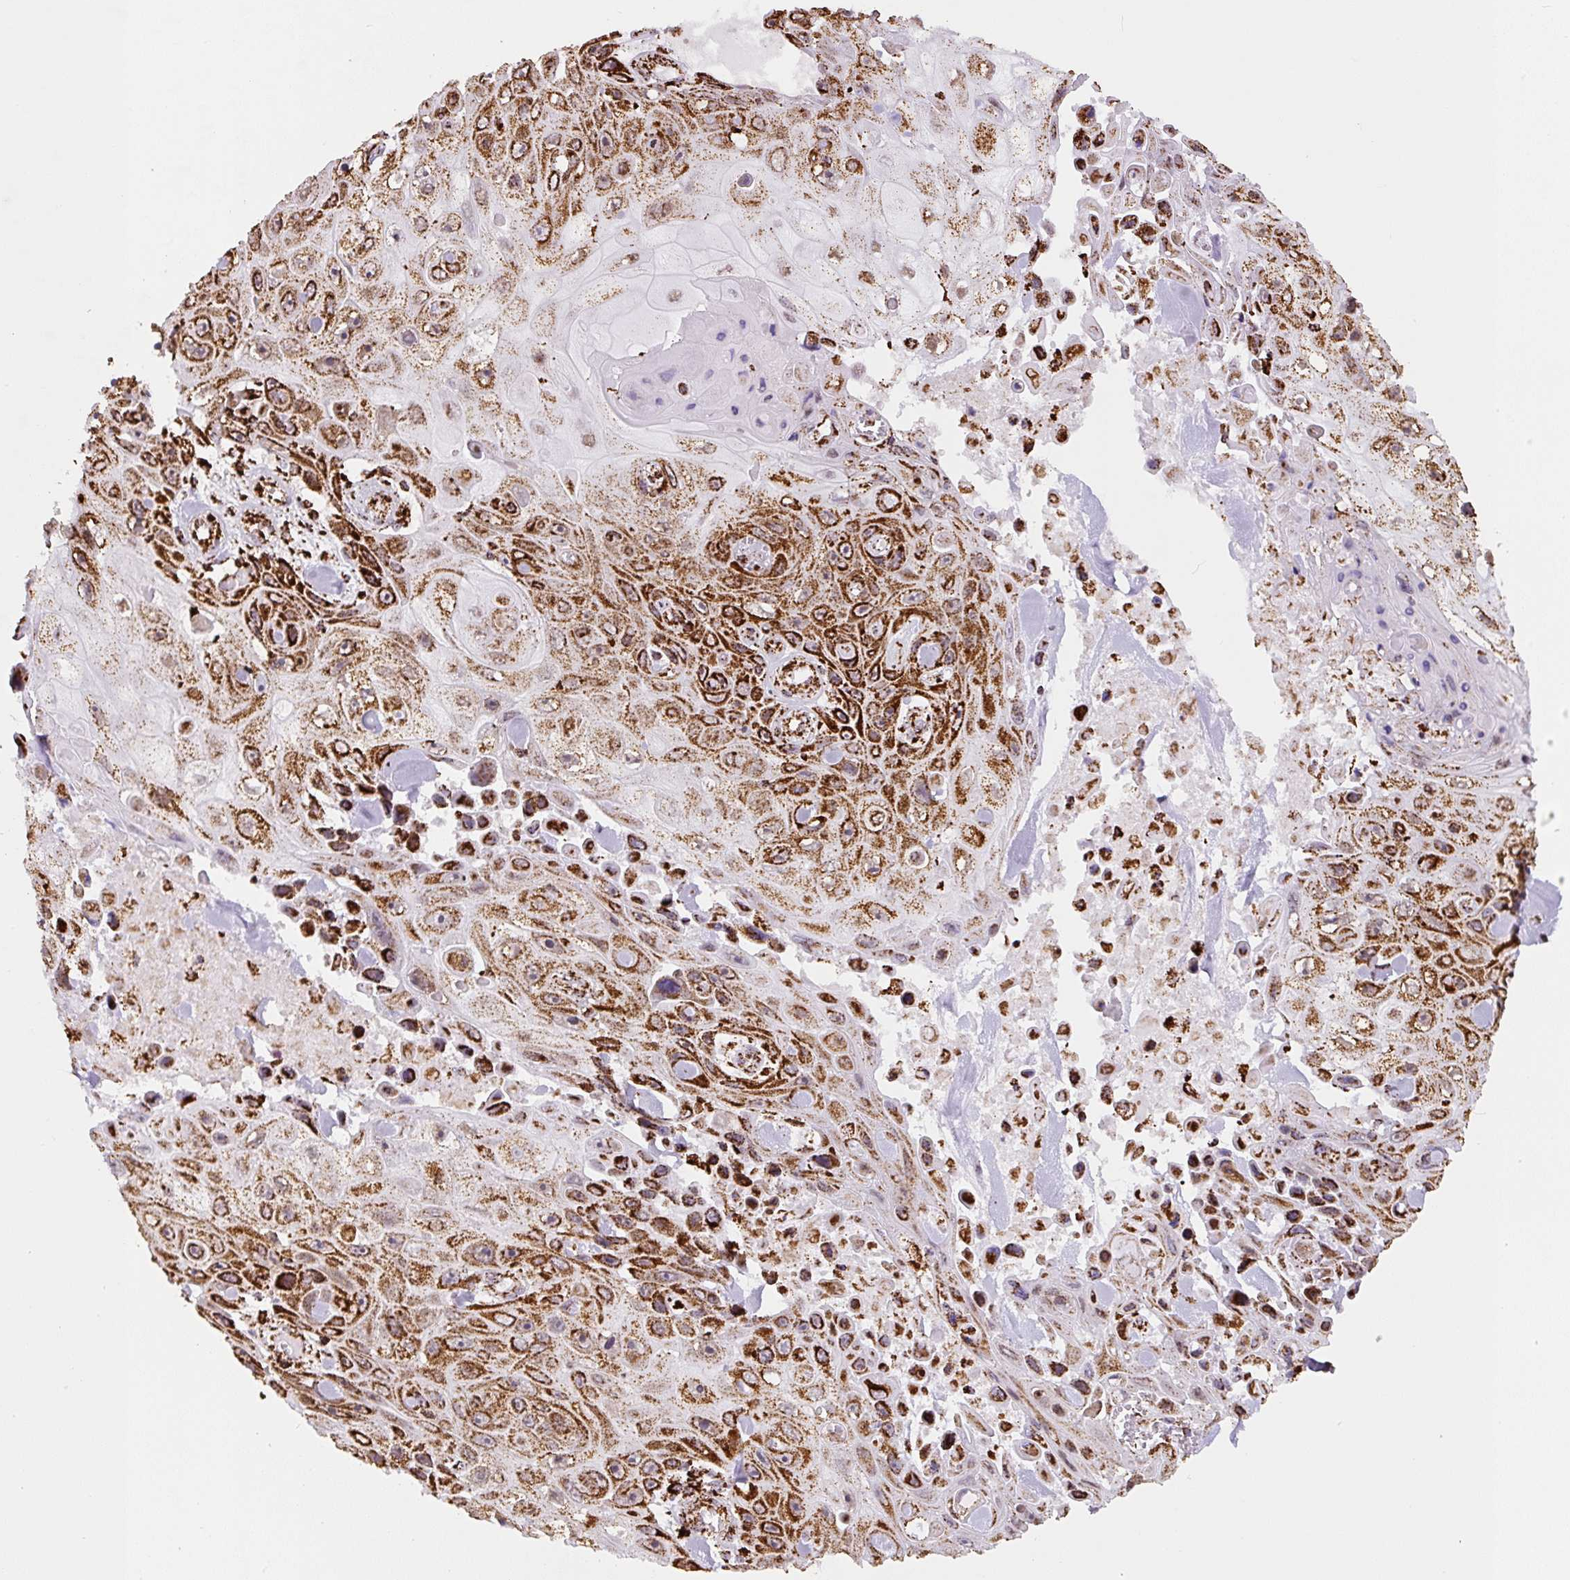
{"staining": {"intensity": "strong", "quantity": ">75%", "location": "cytoplasmic/membranous"}, "tissue": "skin cancer", "cell_type": "Tumor cells", "image_type": "cancer", "snomed": [{"axis": "morphology", "description": "Squamous cell carcinoma, NOS"}, {"axis": "topography", "description": "Skin"}], "caption": "Skin squamous cell carcinoma stained for a protein (brown) reveals strong cytoplasmic/membranous positive staining in approximately >75% of tumor cells.", "gene": "ATP5F1A", "patient": {"sex": "male", "age": 82}}